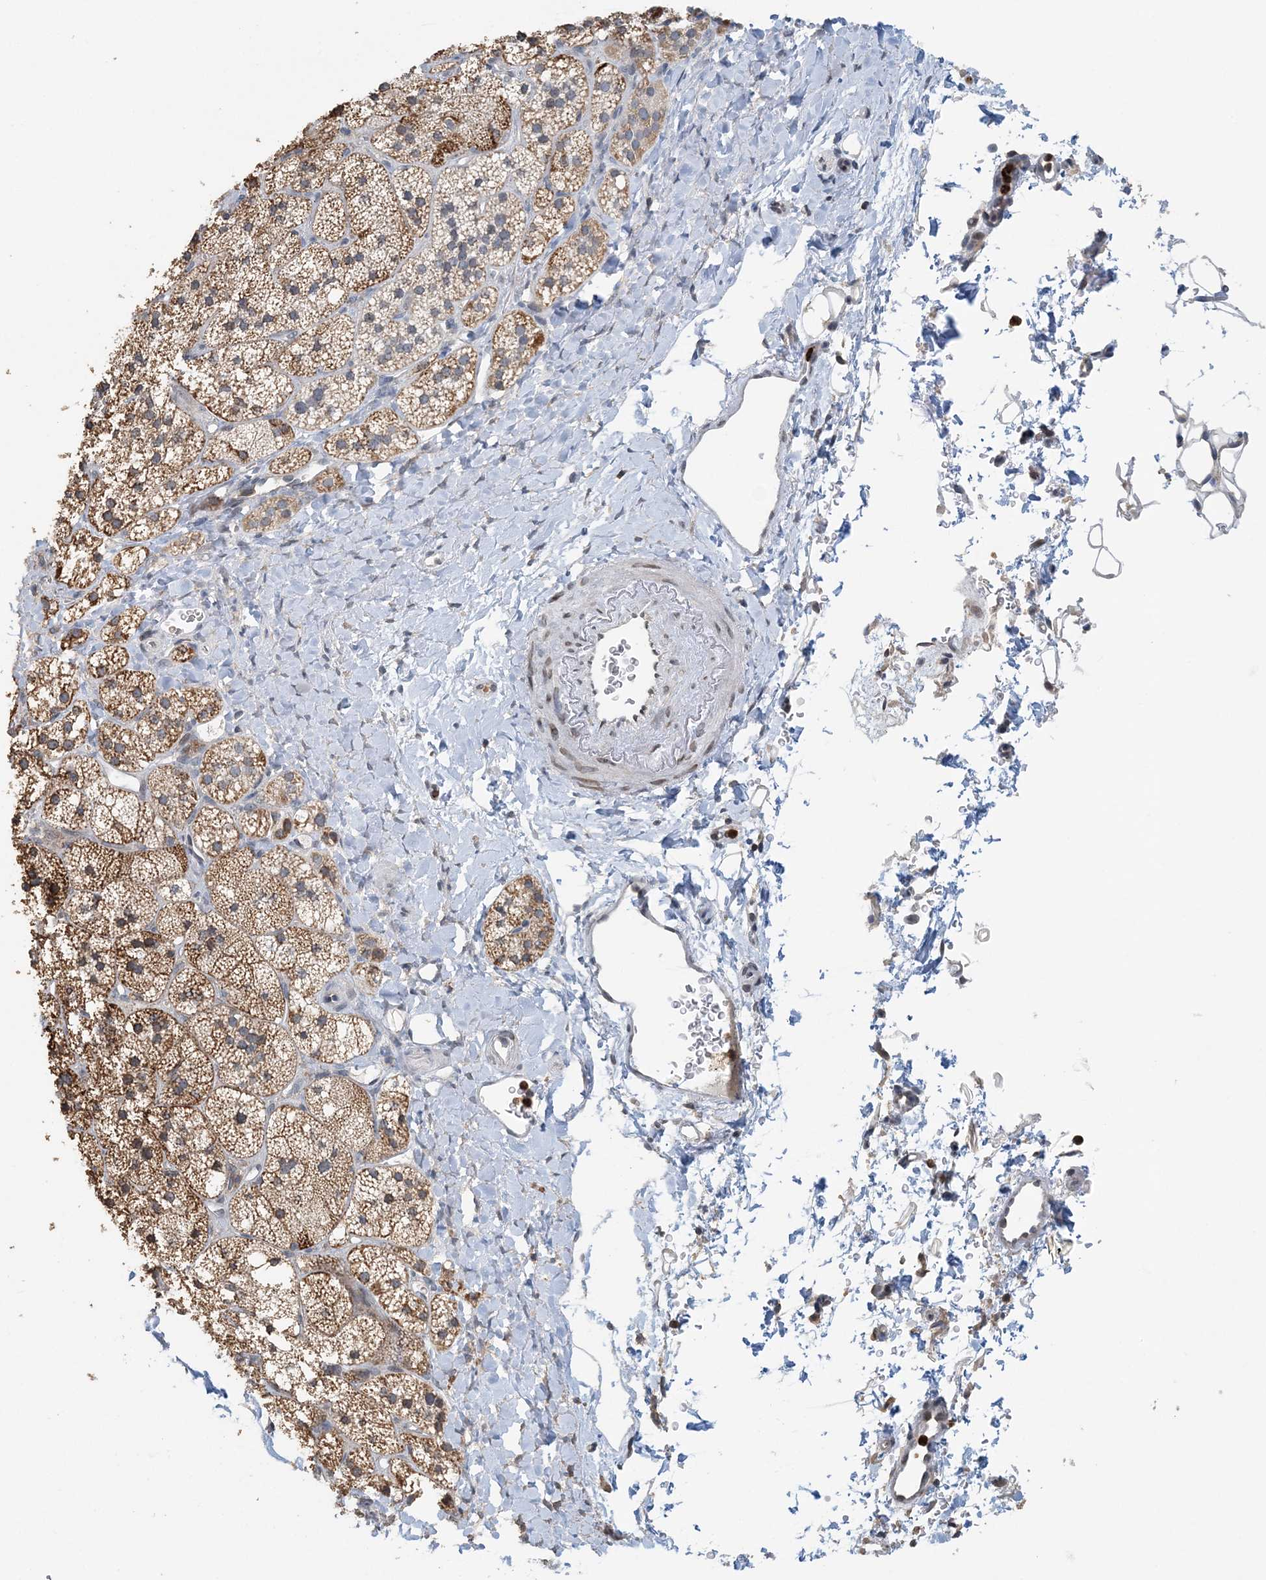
{"staining": {"intensity": "strong", "quantity": "25%-75%", "location": "cytoplasmic/membranous"}, "tissue": "adrenal gland", "cell_type": "Glandular cells", "image_type": "normal", "snomed": [{"axis": "morphology", "description": "Normal tissue, NOS"}, {"axis": "topography", "description": "Adrenal gland"}], "caption": "Immunohistochemical staining of benign adrenal gland shows strong cytoplasmic/membranous protein positivity in approximately 25%-75% of glandular cells.", "gene": "FAM110A", "patient": {"sex": "male", "age": 61}}